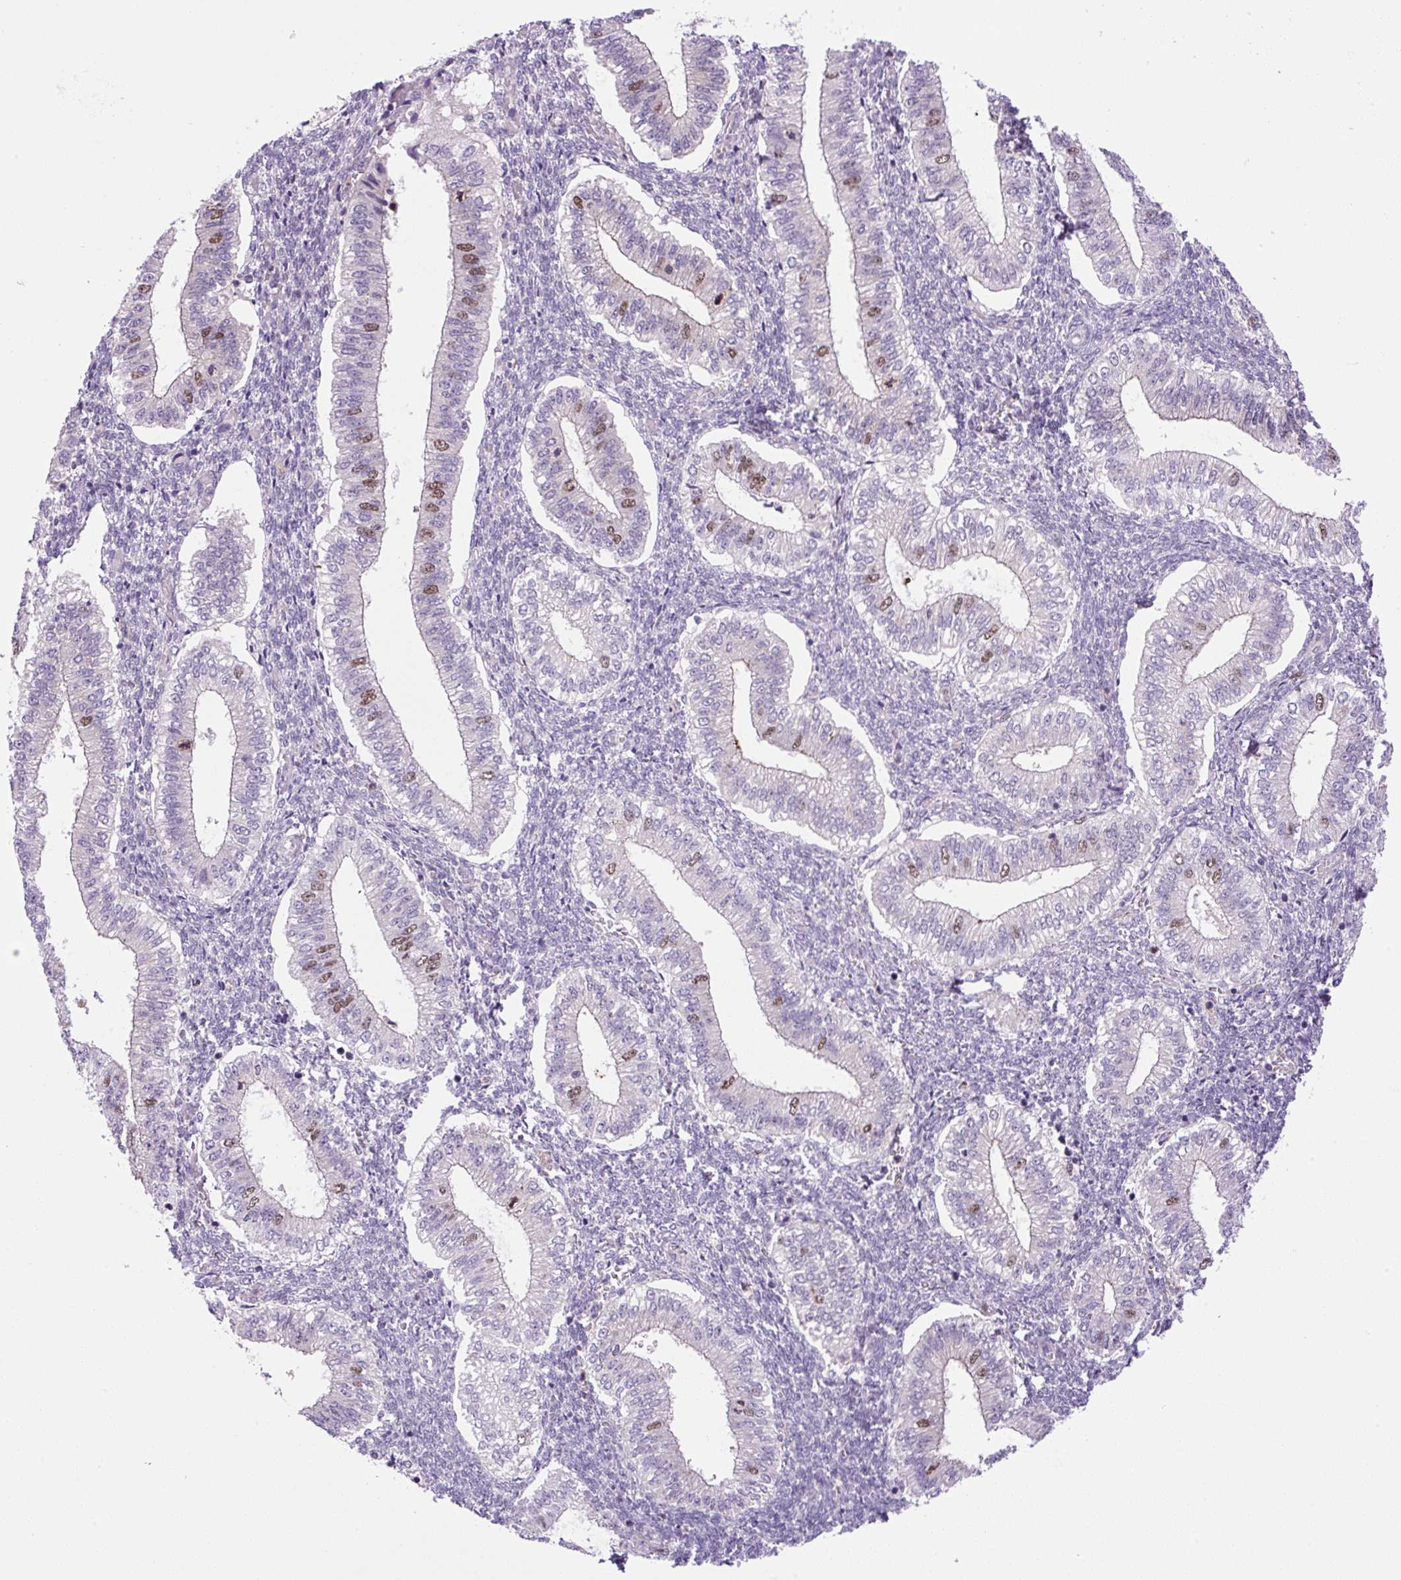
{"staining": {"intensity": "negative", "quantity": "none", "location": "none"}, "tissue": "endometrium", "cell_type": "Cells in endometrial stroma", "image_type": "normal", "snomed": [{"axis": "morphology", "description": "Normal tissue, NOS"}, {"axis": "topography", "description": "Endometrium"}], "caption": "An image of human endometrium is negative for staining in cells in endometrial stroma.", "gene": "KIFC1", "patient": {"sex": "female", "age": 25}}